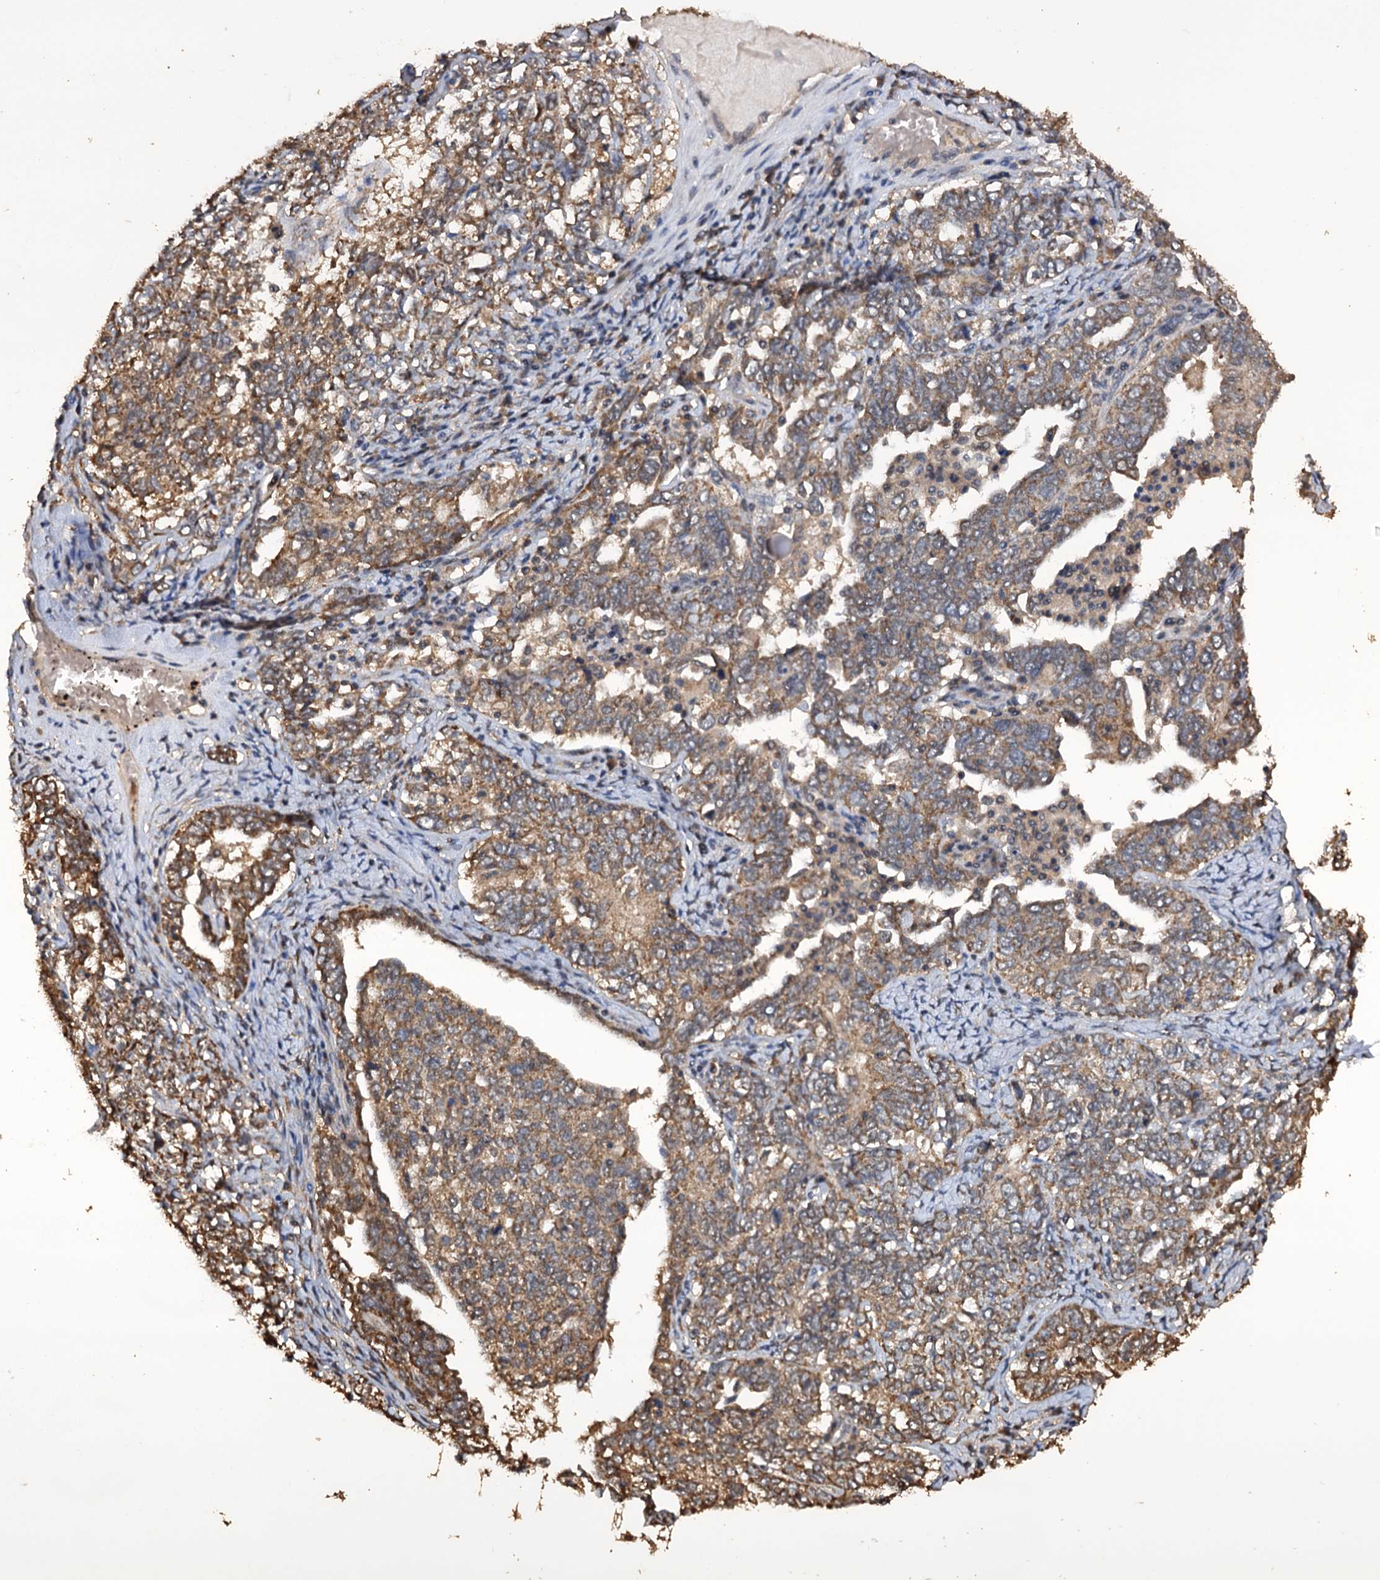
{"staining": {"intensity": "moderate", "quantity": ">75%", "location": "cytoplasmic/membranous"}, "tissue": "ovarian cancer", "cell_type": "Tumor cells", "image_type": "cancer", "snomed": [{"axis": "morphology", "description": "Carcinoma, endometroid"}, {"axis": "topography", "description": "Ovary"}], "caption": "An image of endometroid carcinoma (ovarian) stained for a protein displays moderate cytoplasmic/membranous brown staining in tumor cells.", "gene": "PSMD9", "patient": {"sex": "female", "age": 62}}